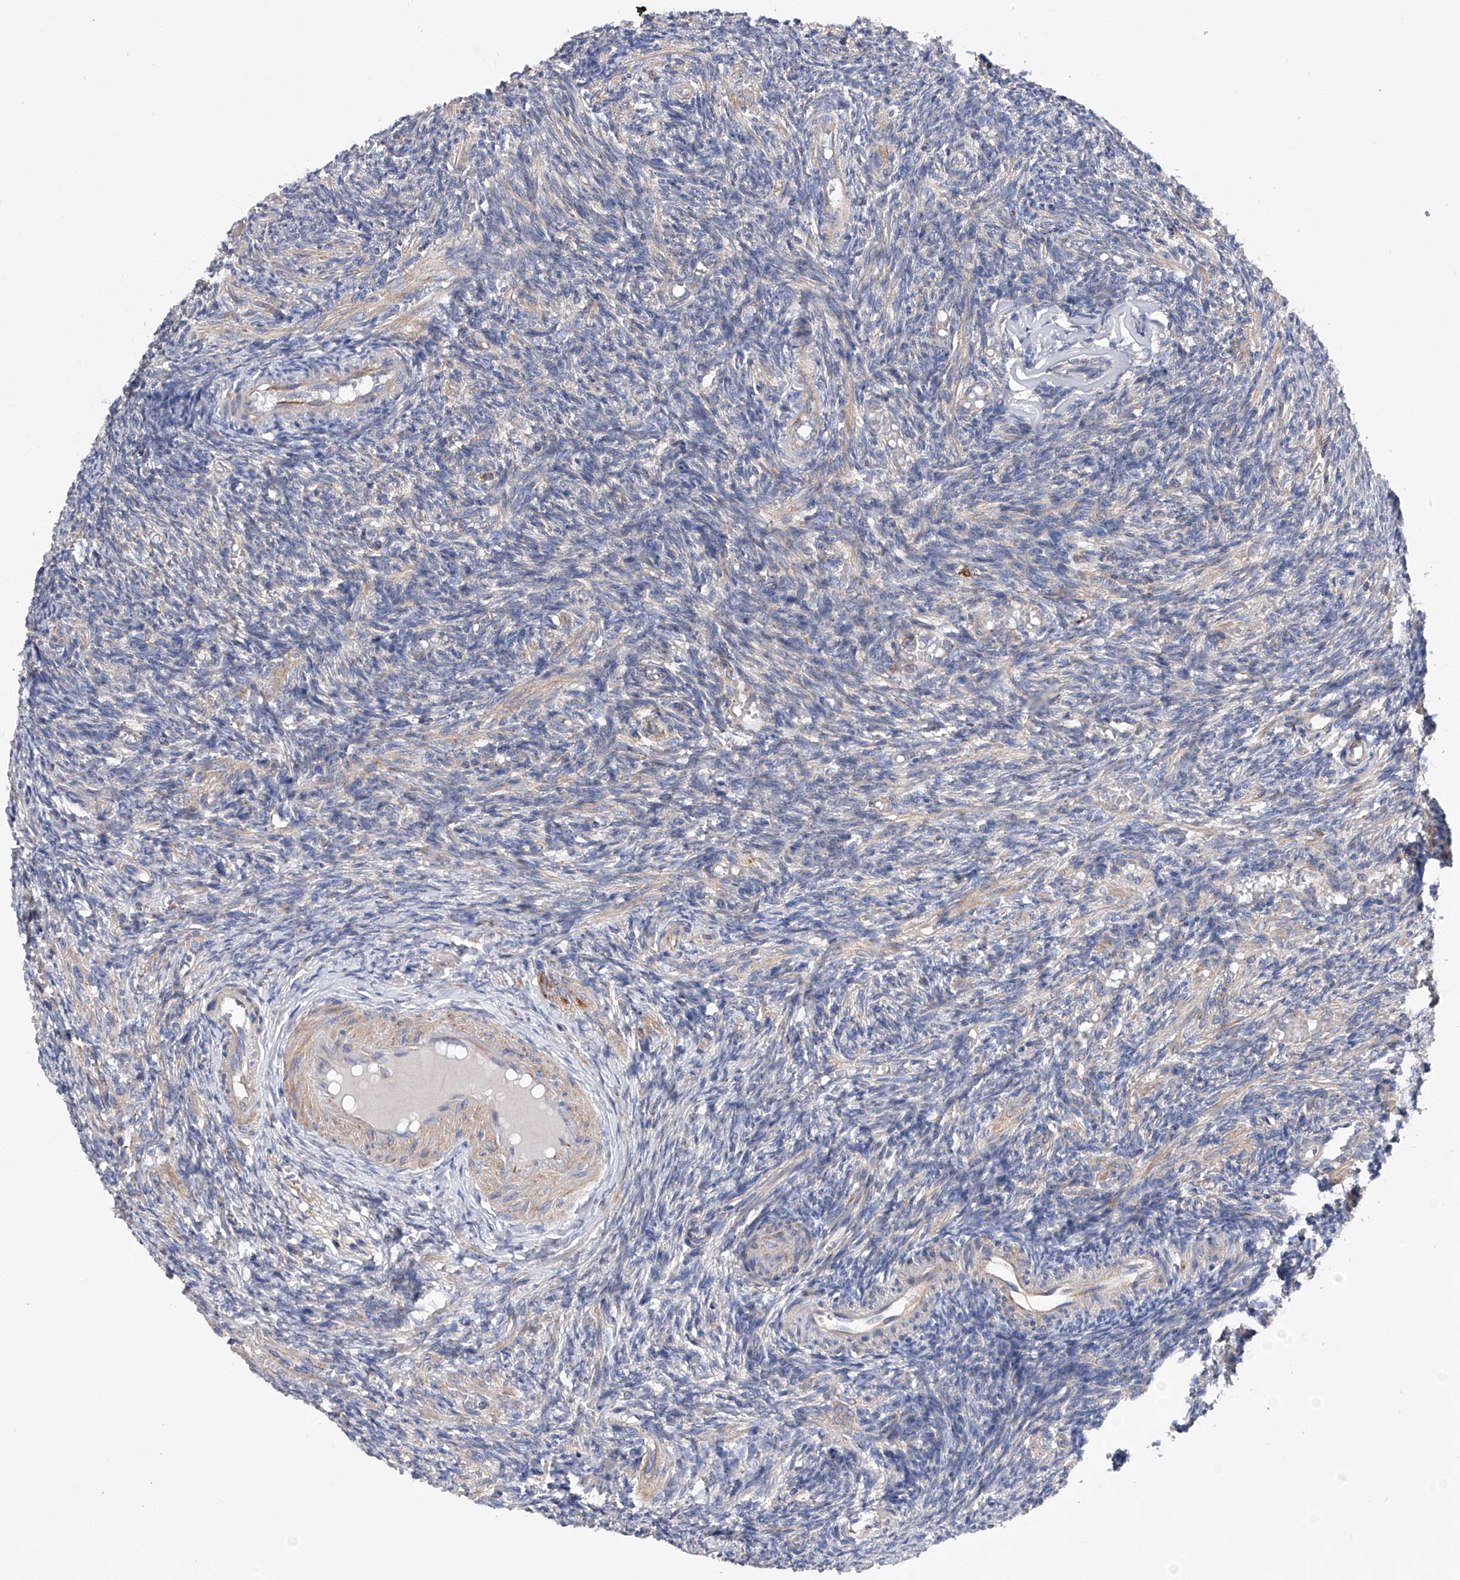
{"staining": {"intensity": "negative", "quantity": "none", "location": "none"}, "tissue": "ovary", "cell_type": "Ovarian stroma cells", "image_type": "normal", "snomed": [{"axis": "morphology", "description": "Normal tissue, NOS"}, {"axis": "topography", "description": "Ovary"}], "caption": "This is an immunohistochemistry (IHC) image of unremarkable ovary. There is no staining in ovarian stroma cells.", "gene": "MLYCD", "patient": {"sex": "female", "age": 27}}